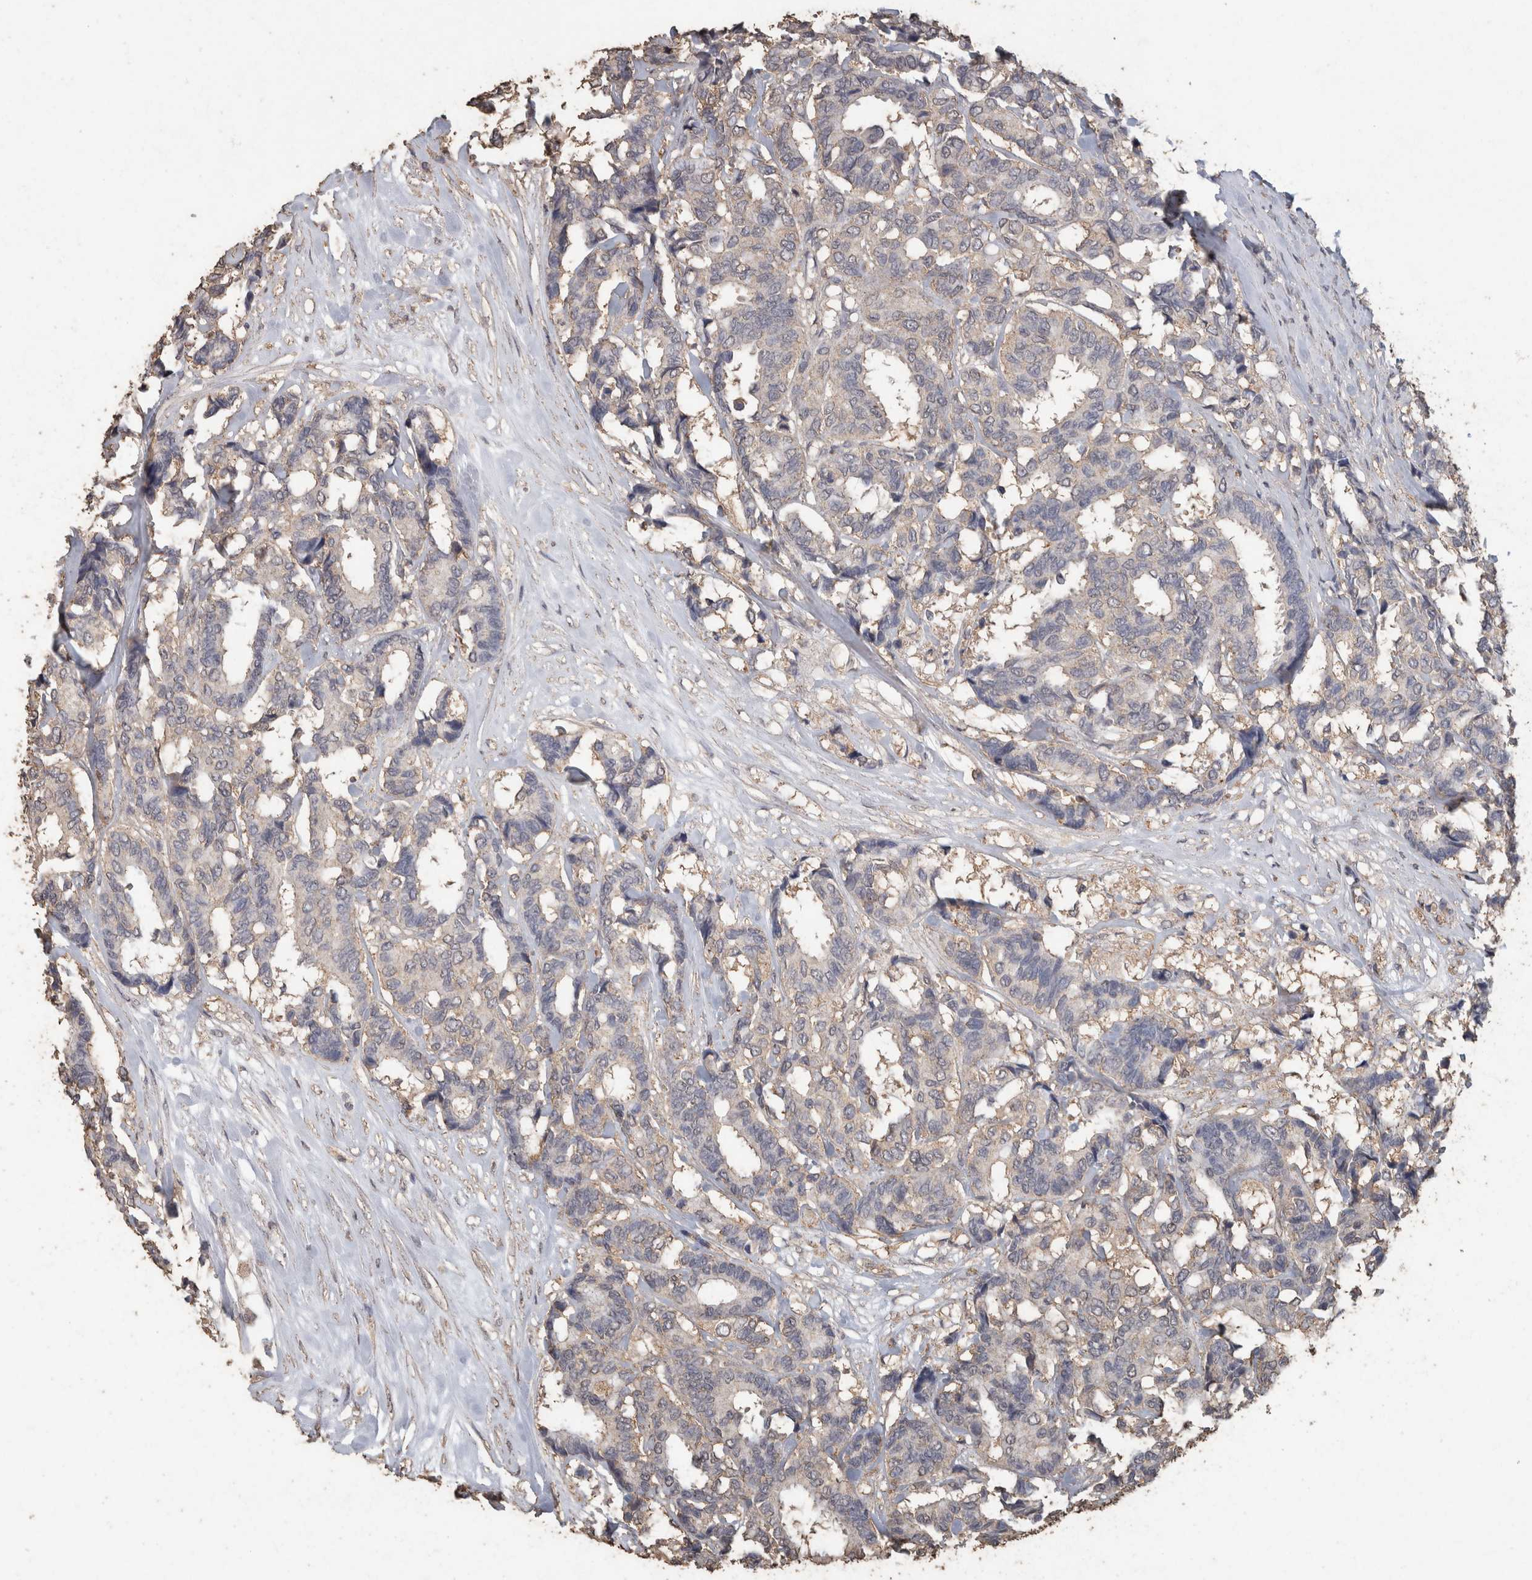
{"staining": {"intensity": "negative", "quantity": "none", "location": "none"}, "tissue": "breast cancer", "cell_type": "Tumor cells", "image_type": "cancer", "snomed": [{"axis": "morphology", "description": "Duct carcinoma"}, {"axis": "topography", "description": "Breast"}], "caption": "Immunohistochemistry (IHC) histopathology image of neoplastic tissue: human intraductal carcinoma (breast) stained with DAB (3,3'-diaminobenzidine) demonstrates no significant protein staining in tumor cells.", "gene": "CX3CL1", "patient": {"sex": "female", "age": 87}}